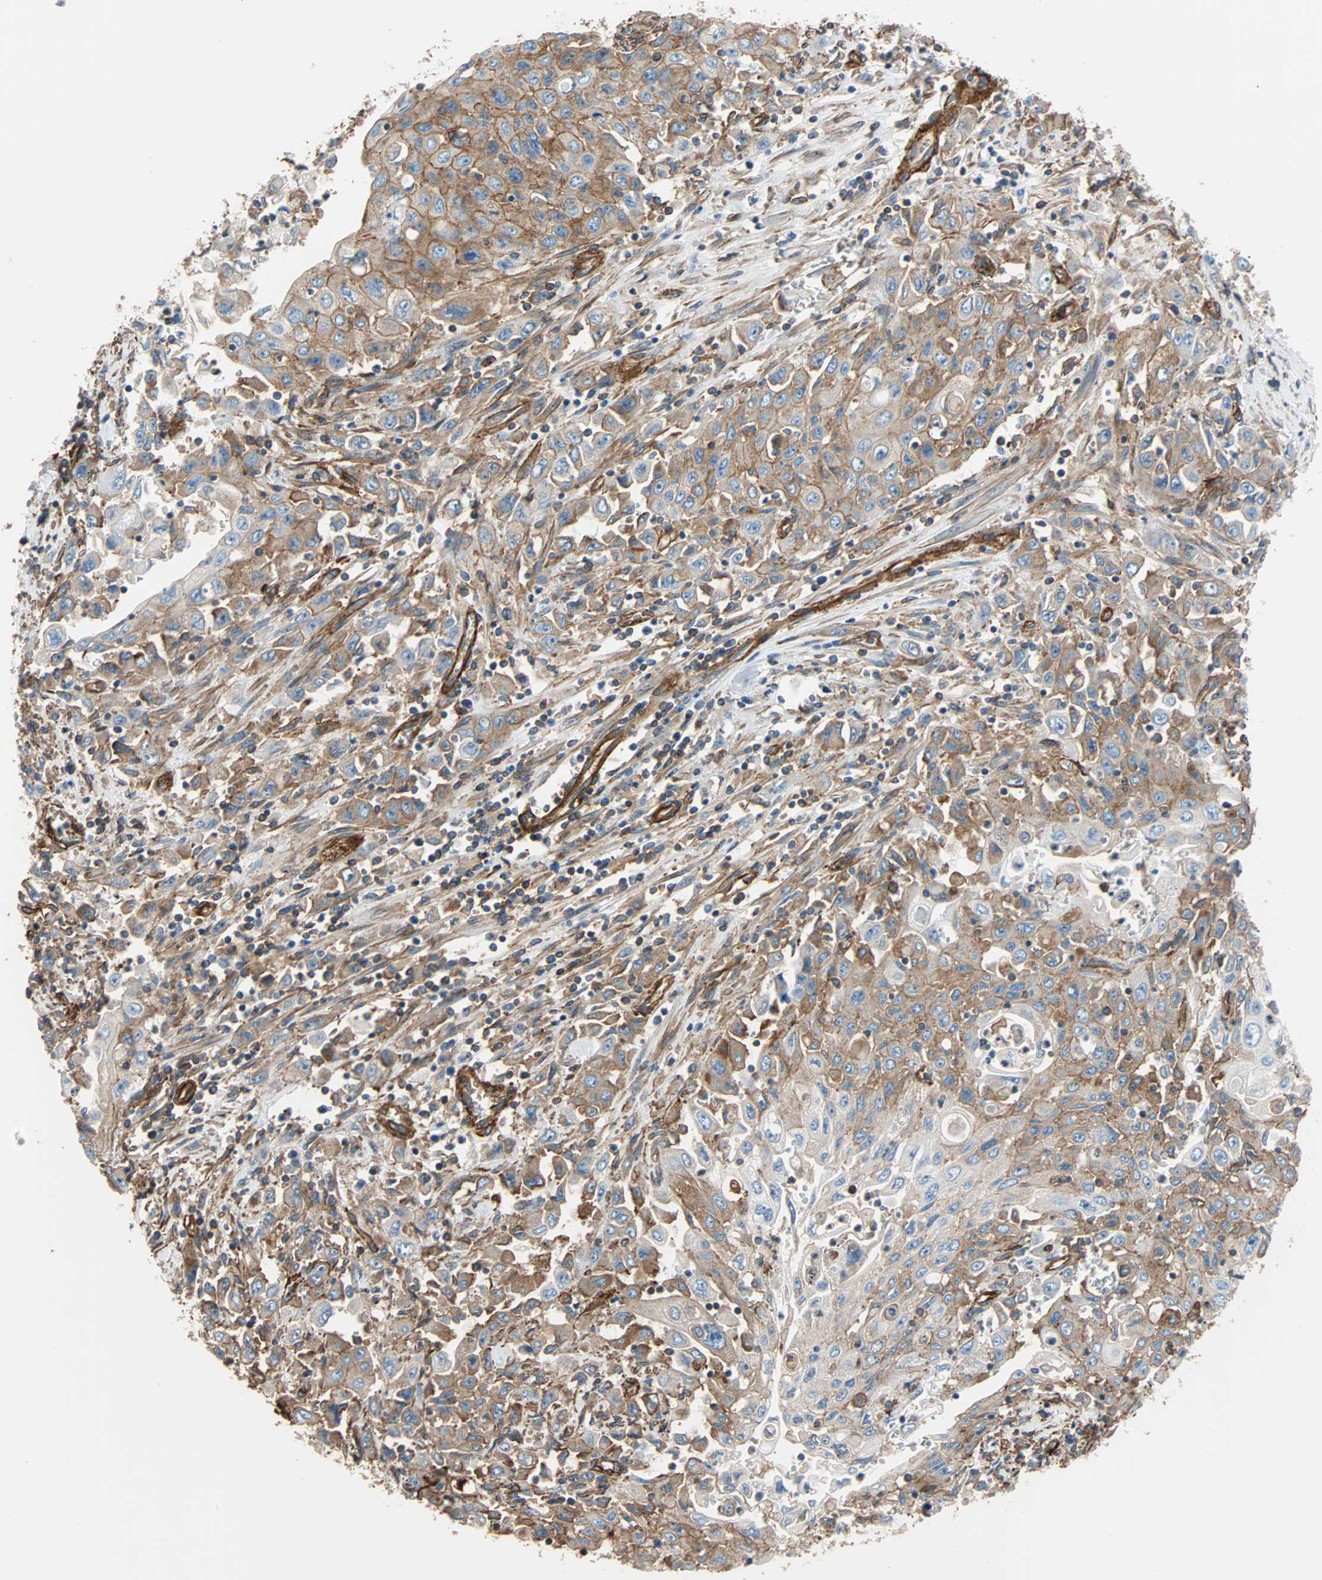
{"staining": {"intensity": "moderate", "quantity": ">75%", "location": "cytoplasmic/membranous"}, "tissue": "pancreatic cancer", "cell_type": "Tumor cells", "image_type": "cancer", "snomed": [{"axis": "morphology", "description": "Adenocarcinoma, NOS"}, {"axis": "topography", "description": "Pancreas"}], "caption": "An image of human adenocarcinoma (pancreatic) stained for a protein demonstrates moderate cytoplasmic/membranous brown staining in tumor cells.", "gene": "GALNT10", "patient": {"sex": "male", "age": 70}}